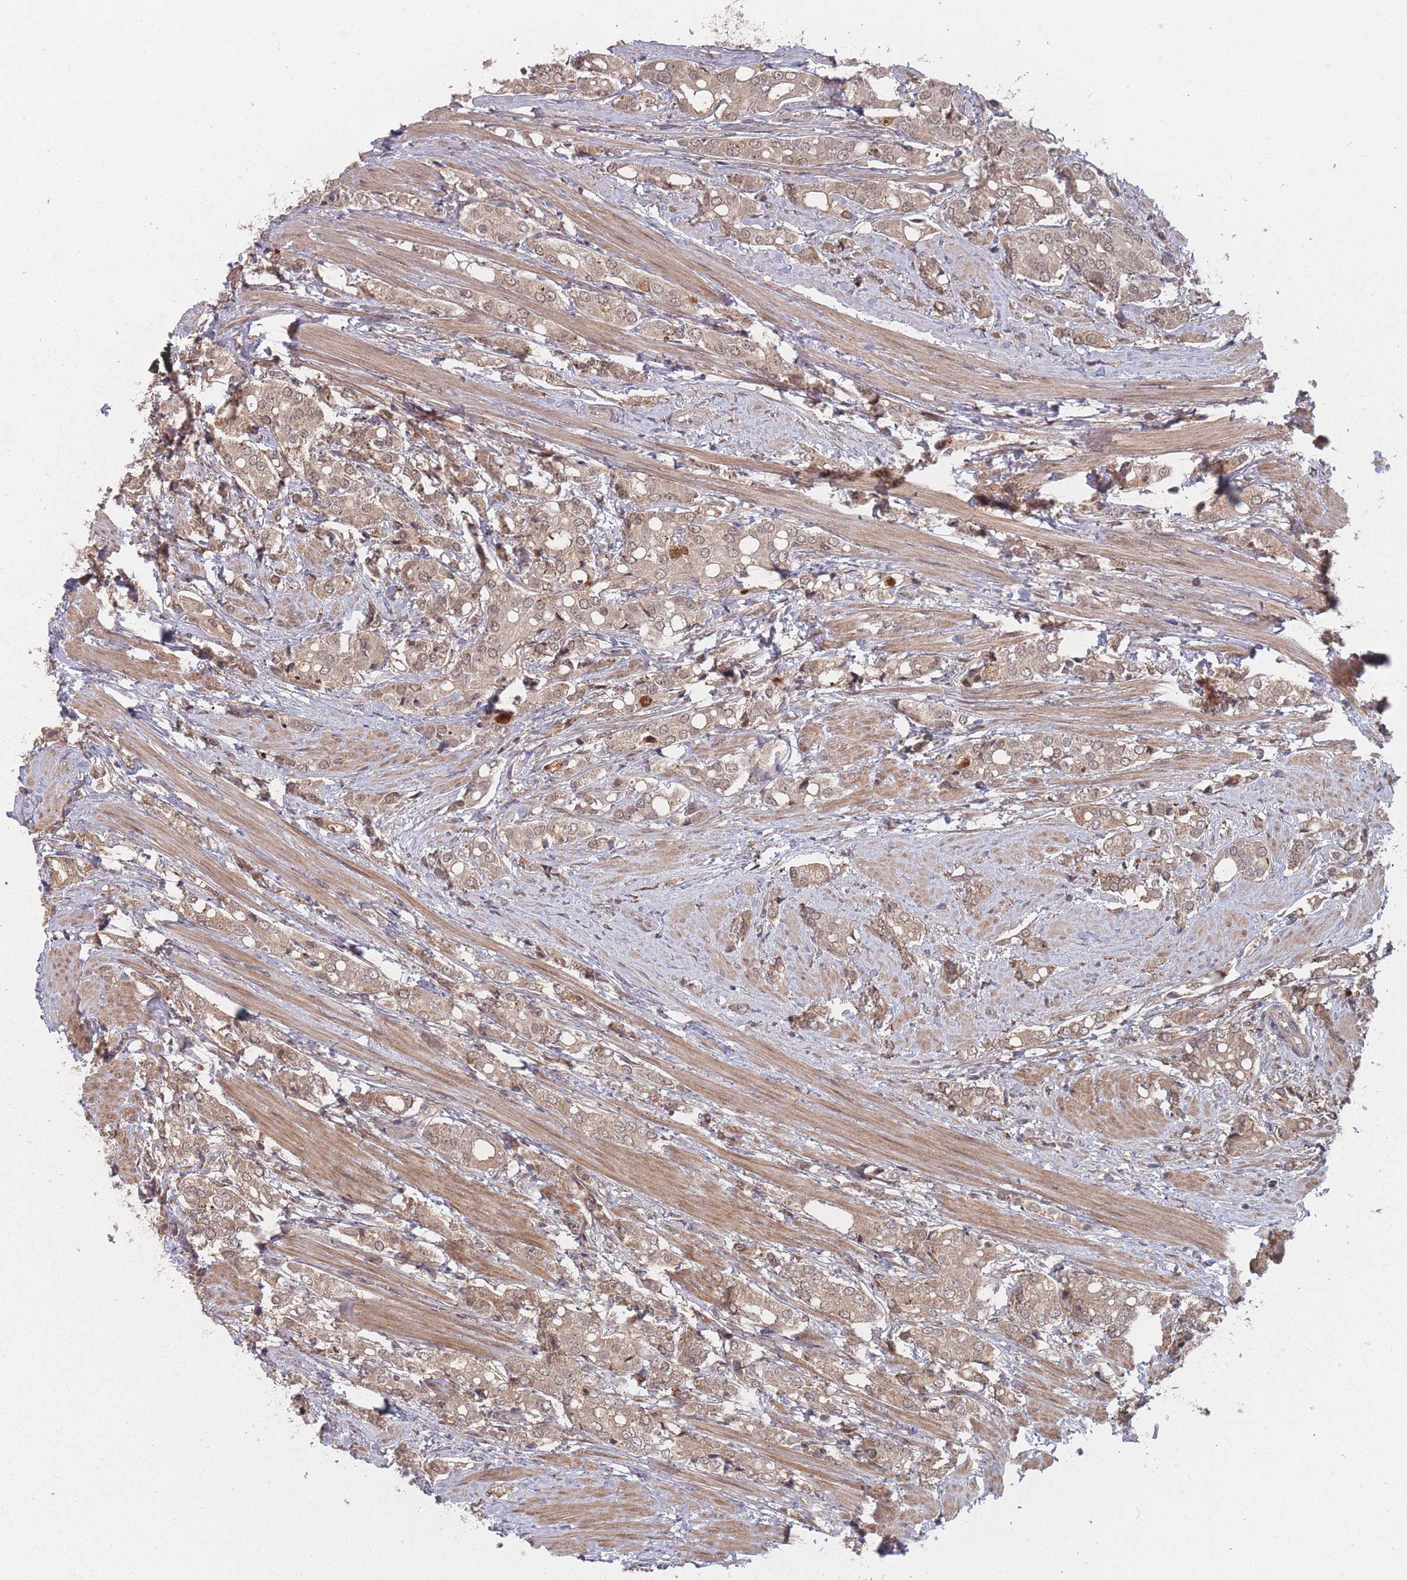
{"staining": {"intensity": "moderate", "quantity": ">75%", "location": "cytoplasmic/membranous,nuclear"}, "tissue": "prostate cancer", "cell_type": "Tumor cells", "image_type": "cancer", "snomed": [{"axis": "morphology", "description": "Adenocarcinoma, High grade"}, {"axis": "topography", "description": "Prostate"}], "caption": "Prostate cancer (high-grade adenocarcinoma) stained with a protein marker displays moderate staining in tumor cells.", "gene": "CNTRL", "patient": {"sex": "male", "age": 71}}